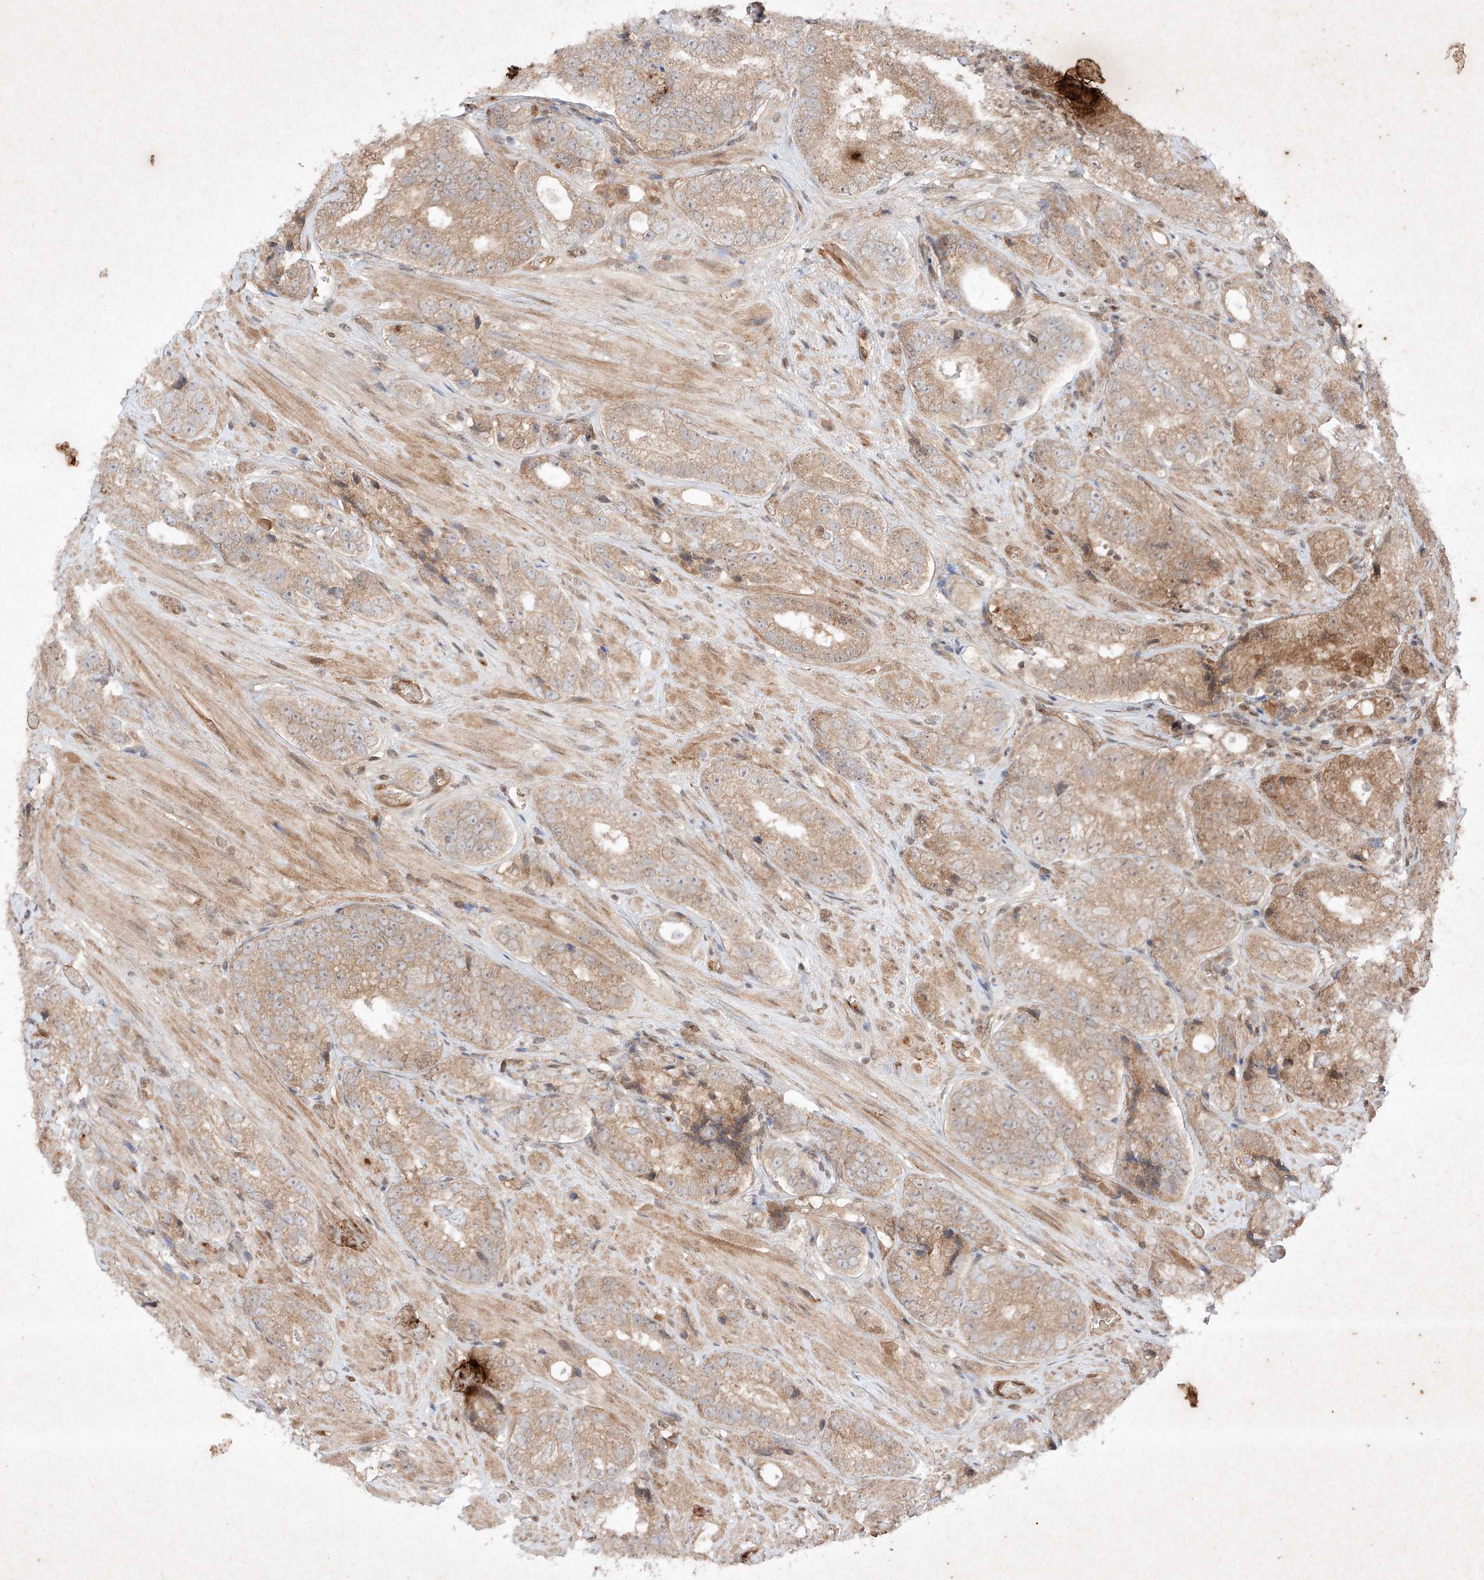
{"staining": {"intensity": "weak", "quantity": ">75%", "location": "cytoplasmic/membranous"}, "tissue": "prostate cancer", "cell_type": "Tumor cells", "image_type": "cancer", "snomed": [{"axis": "morphology", "description": "Adenocarcinoma, High grade"}, {"axis": "topography", "description": "Prostate"}], "caption": "Immunohistochemical staining of human adenocarcinoma (high-grade) (prostate) demonstrates low levels of weak cytoplasmic/membranous protein staining in about >75% of tumor cells.", "gene": "RNF31", "patient": {"sex": "male", "age": 56}}